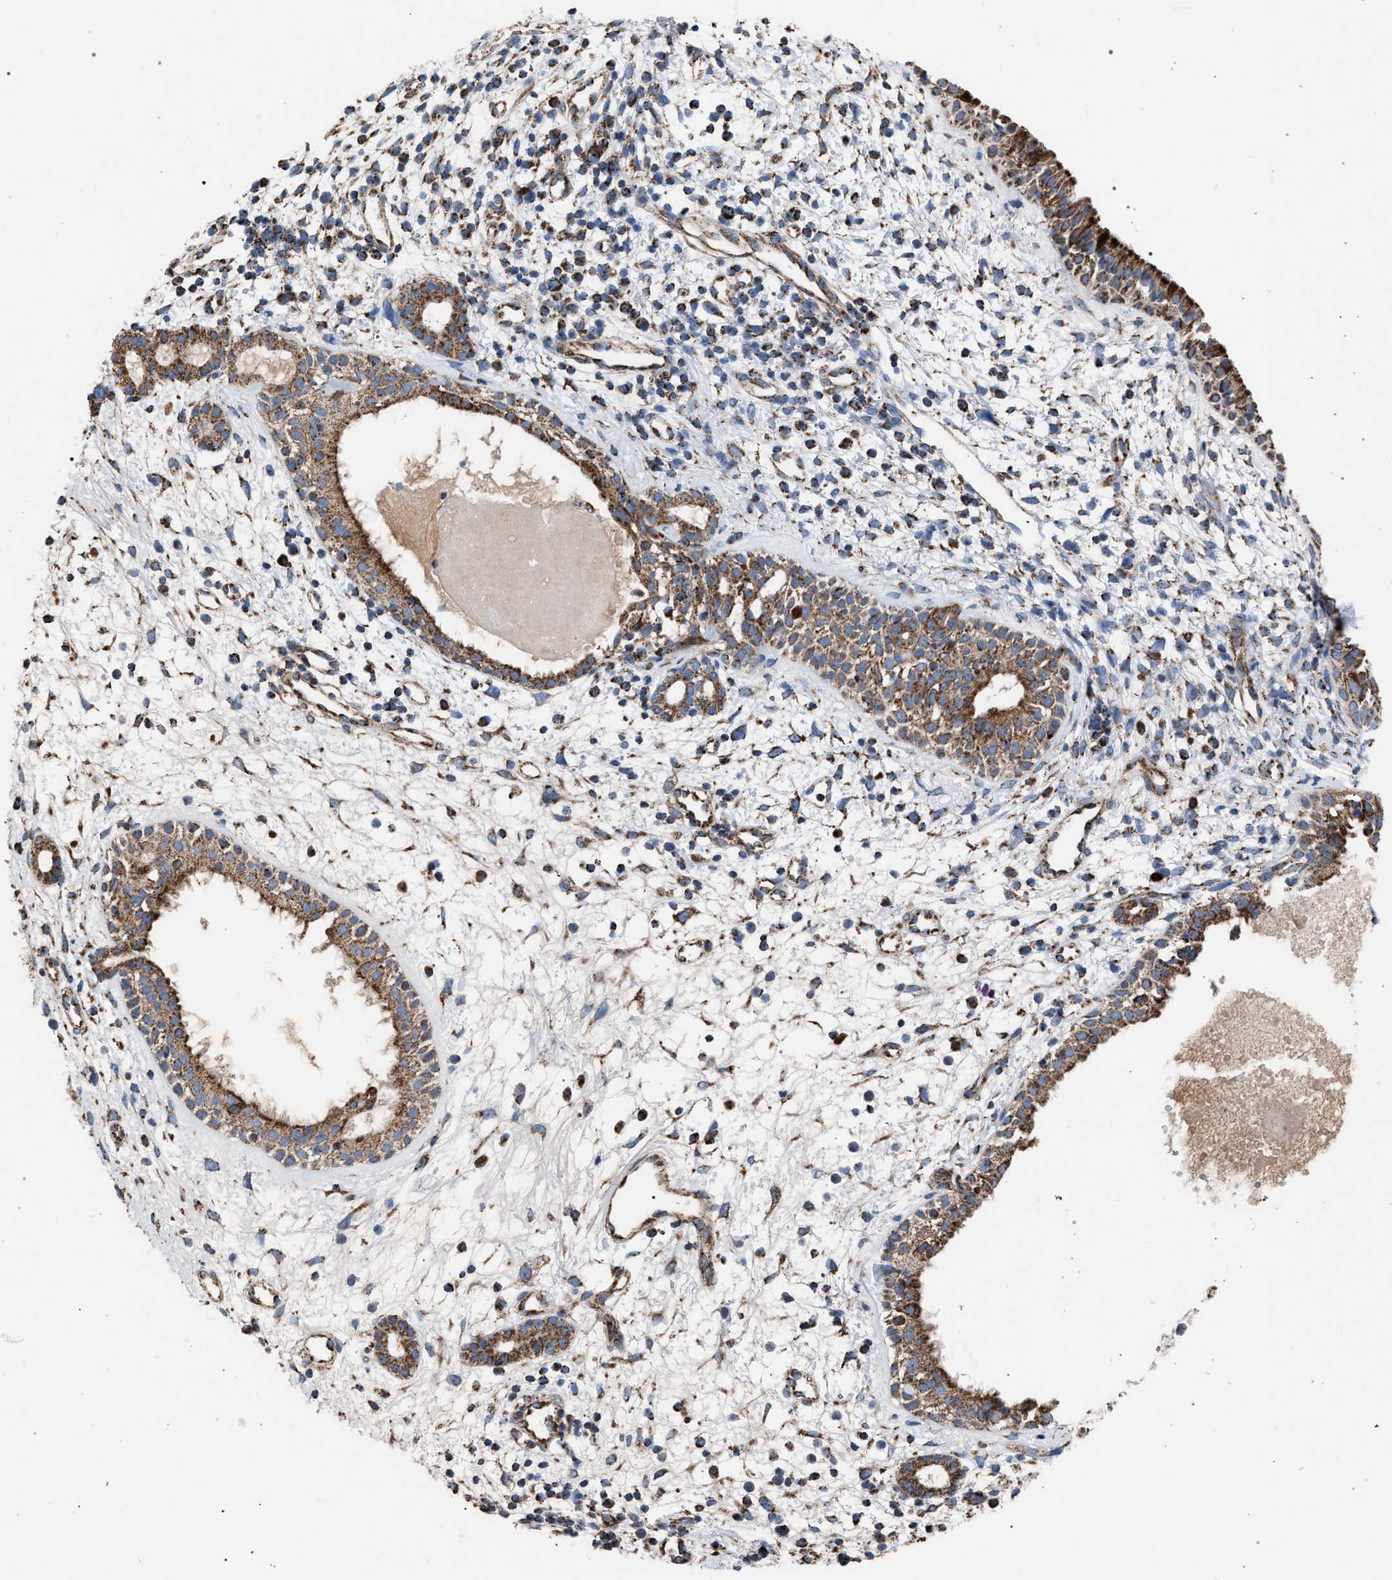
{"staining": {"intensity": "strong", "quantity": ">75%", "location": "cytoplasmic/membranous"}, "tissue": "nasopharynx", "cell_type": "Respiratory epithelial cells", "image_type": "normal", "snomed": [{"axis": "morphology", "description": "Normal tissue, NOS"}, {"axis": "topography", "description": "Nasopharynx"}], "caption": "Immunohistochemistry (IHC) (DAB (3,3'-diaminobenzidine)) staining of unremarkable human nasopharynx displays strong cytoplasmic/membranous protein positivity in approximately >75% of respiratory epithelial cells. The staining was performed using DAB, with brown indicating positive protein expression. Nuclei are stained blue with hematoxylin.", "gene": "VPS13A", "patient": {"sex": "male", "age": 22}}